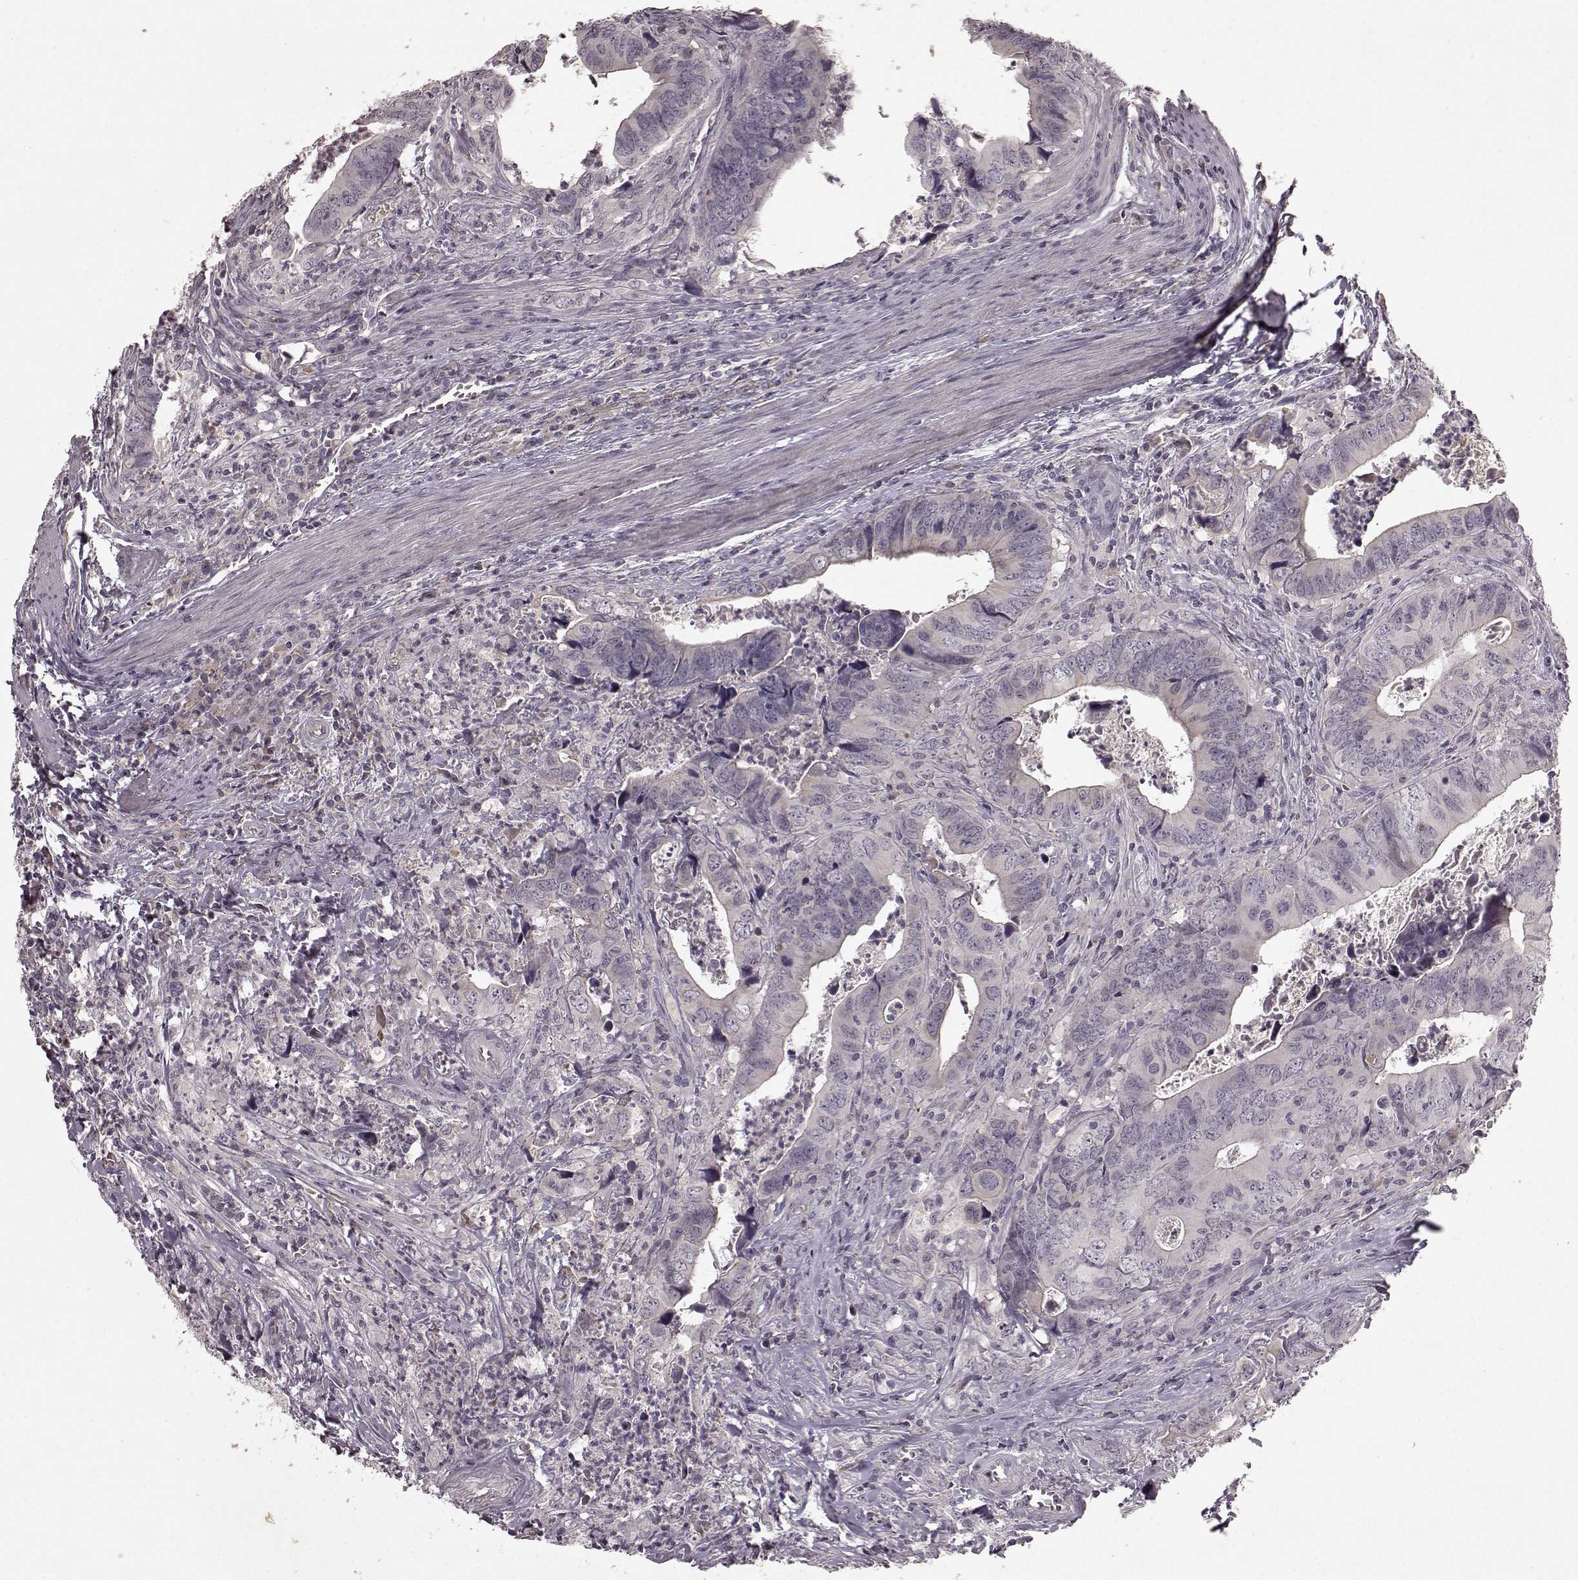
{"staining": {"intensity": "negative", "quantity": "none", "location": "none"}, "tissue": "colorectal cancer", "cell_type": "Tumor cells", "image_type": "cancer", "snomed": [{"axis": "morphology", "description": "Adenocarcinoma, NOS"}, {"axis": "topography", "description": "Colon"}], "caption": "Colorectal adenocarcinoma stained for a protein using immunohistochemistry (IHC) demonstrates no positivity tumor cells.", "gene": "SLC22A18", "patient": {"sex": "female", "age": 82}}